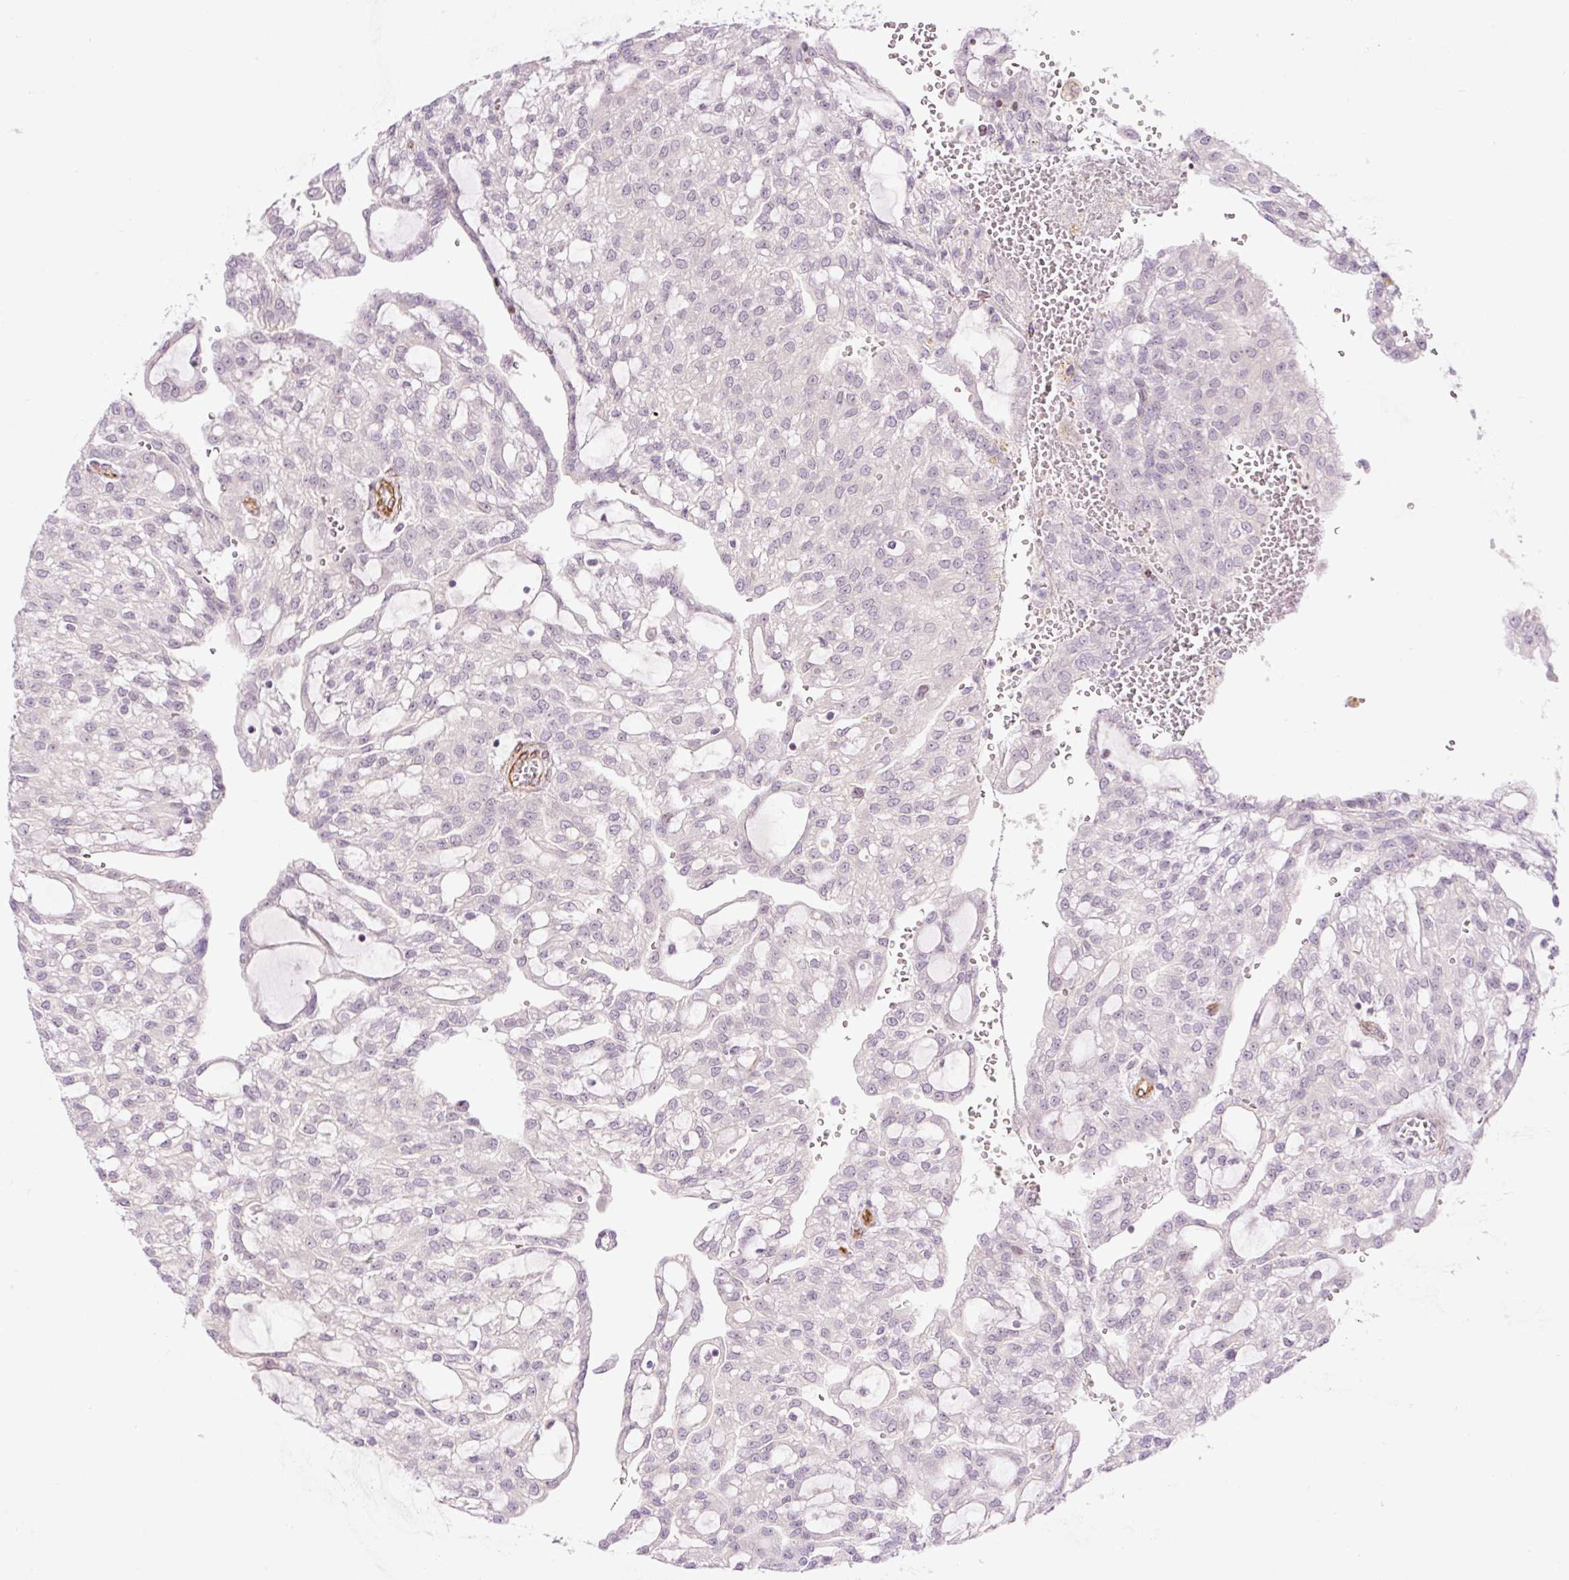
{"staining": {"intensity": "negative", "quantity": "none", "location": "none"}, "tissue": "renal cancer", "cell_type": "Tumor cells", "image_type": "cancer", "snomed": [{"axis": "morphology", "description": "Adenocarcinoma, NOS"}, {"axis": "topography", "description": "Kidney"}], "caption": "This is an IHC photomicrograph of renal cancer (adenocarcinoma). There is no expression in tumor cells.", "gene": "ZNF417", "patient": {"sex": "male", "age": 63}}